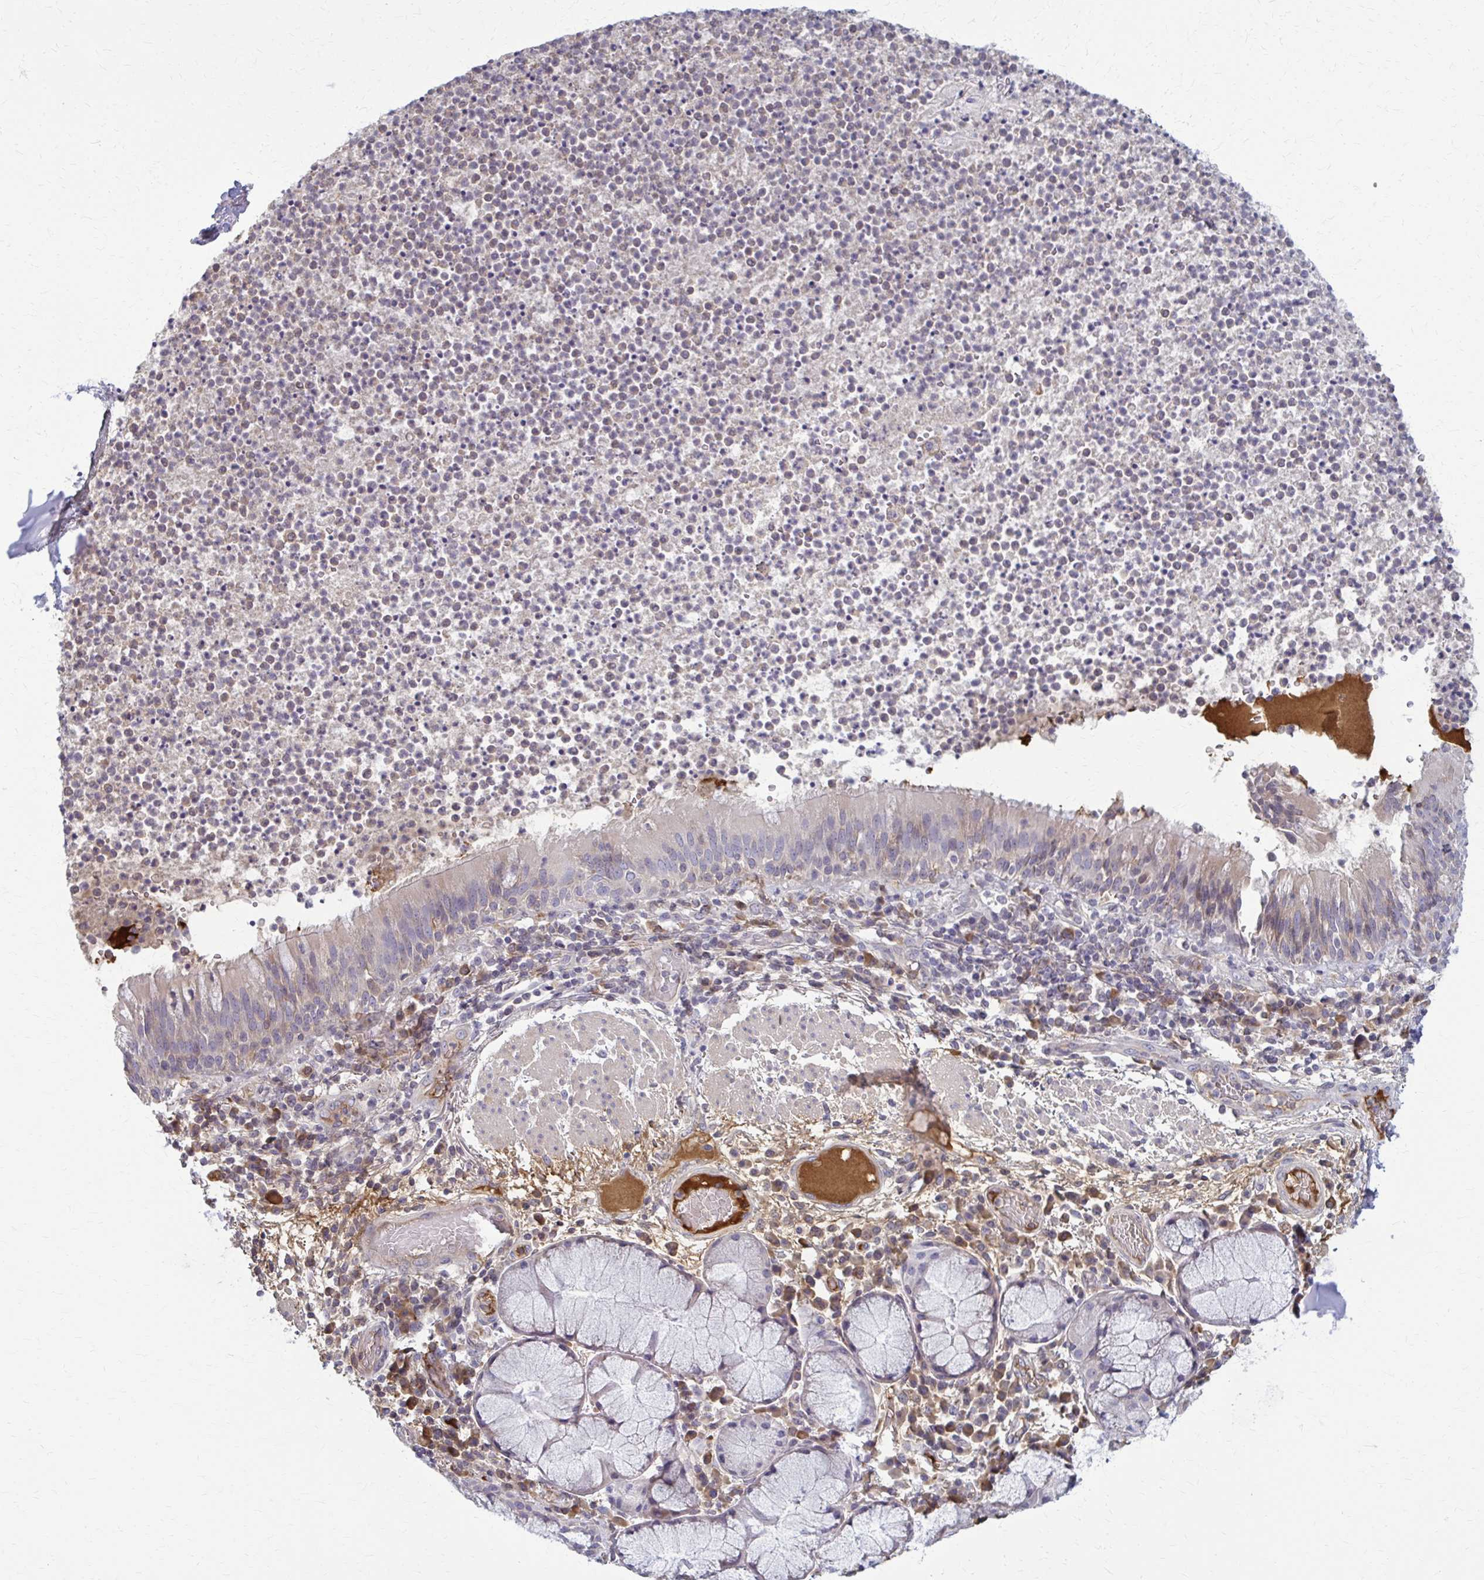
{"staining": {"intensity": "weak", "quantity": "<25%", "location": "cytoplasmic/membranous"}, "tissue": "bronchus", "cell_type": "Respiratory epithelial cells", "image_type": "normal", "snomed": [{"axis": "morphology", "description": "Normal tissue, NOS"}, {"axis": "topography", "description": "Lymph node"}, {"axis": "topography", "description": "Bronchus"}], "caption": "Human bronchus stained for a protein using immunohistochemistry reveals no expression in respiratory epithelial cells.", "gene": "MCRIP2", "patient": {"sex": "male", "age": 56}}